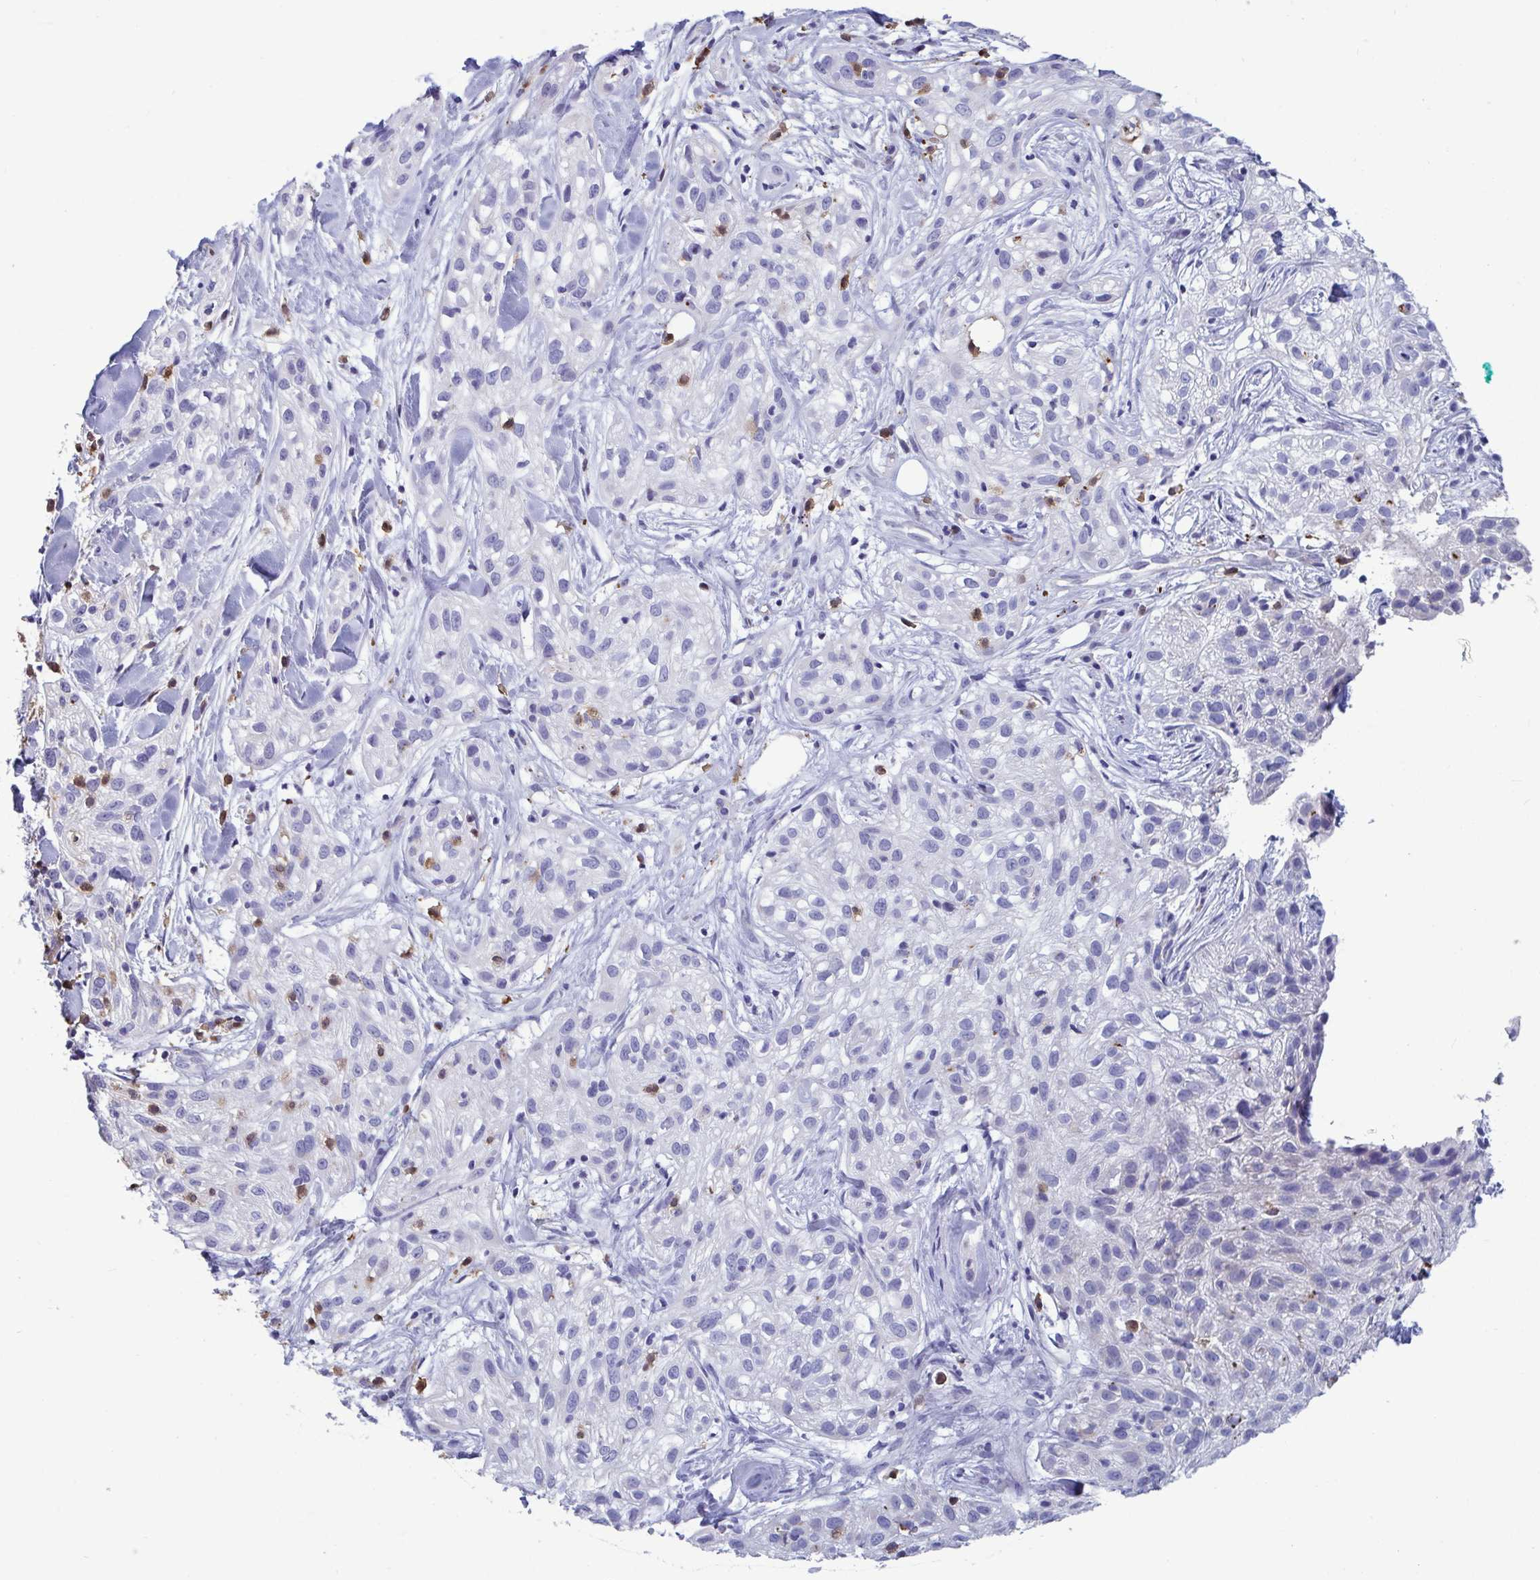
{"staining": {"intensity": "negative", "quantity": "none", "location": "none"}, "tissue": "skin cancer", "cell_type": "Tumor cells", "image_type": "cancer", "snomed": [{"axis": "morphology", "description": "Squamous cell carcinoma, NOS"}, {"axis": "topography", "description": "Skin"}], "caption": "An image of squamous cell carcinoma (skin) stained for a protein exhibits no brown staining in tumor cells.", "gene": "TAS2R38", "patient": {"sex": "male", "age": 82}}